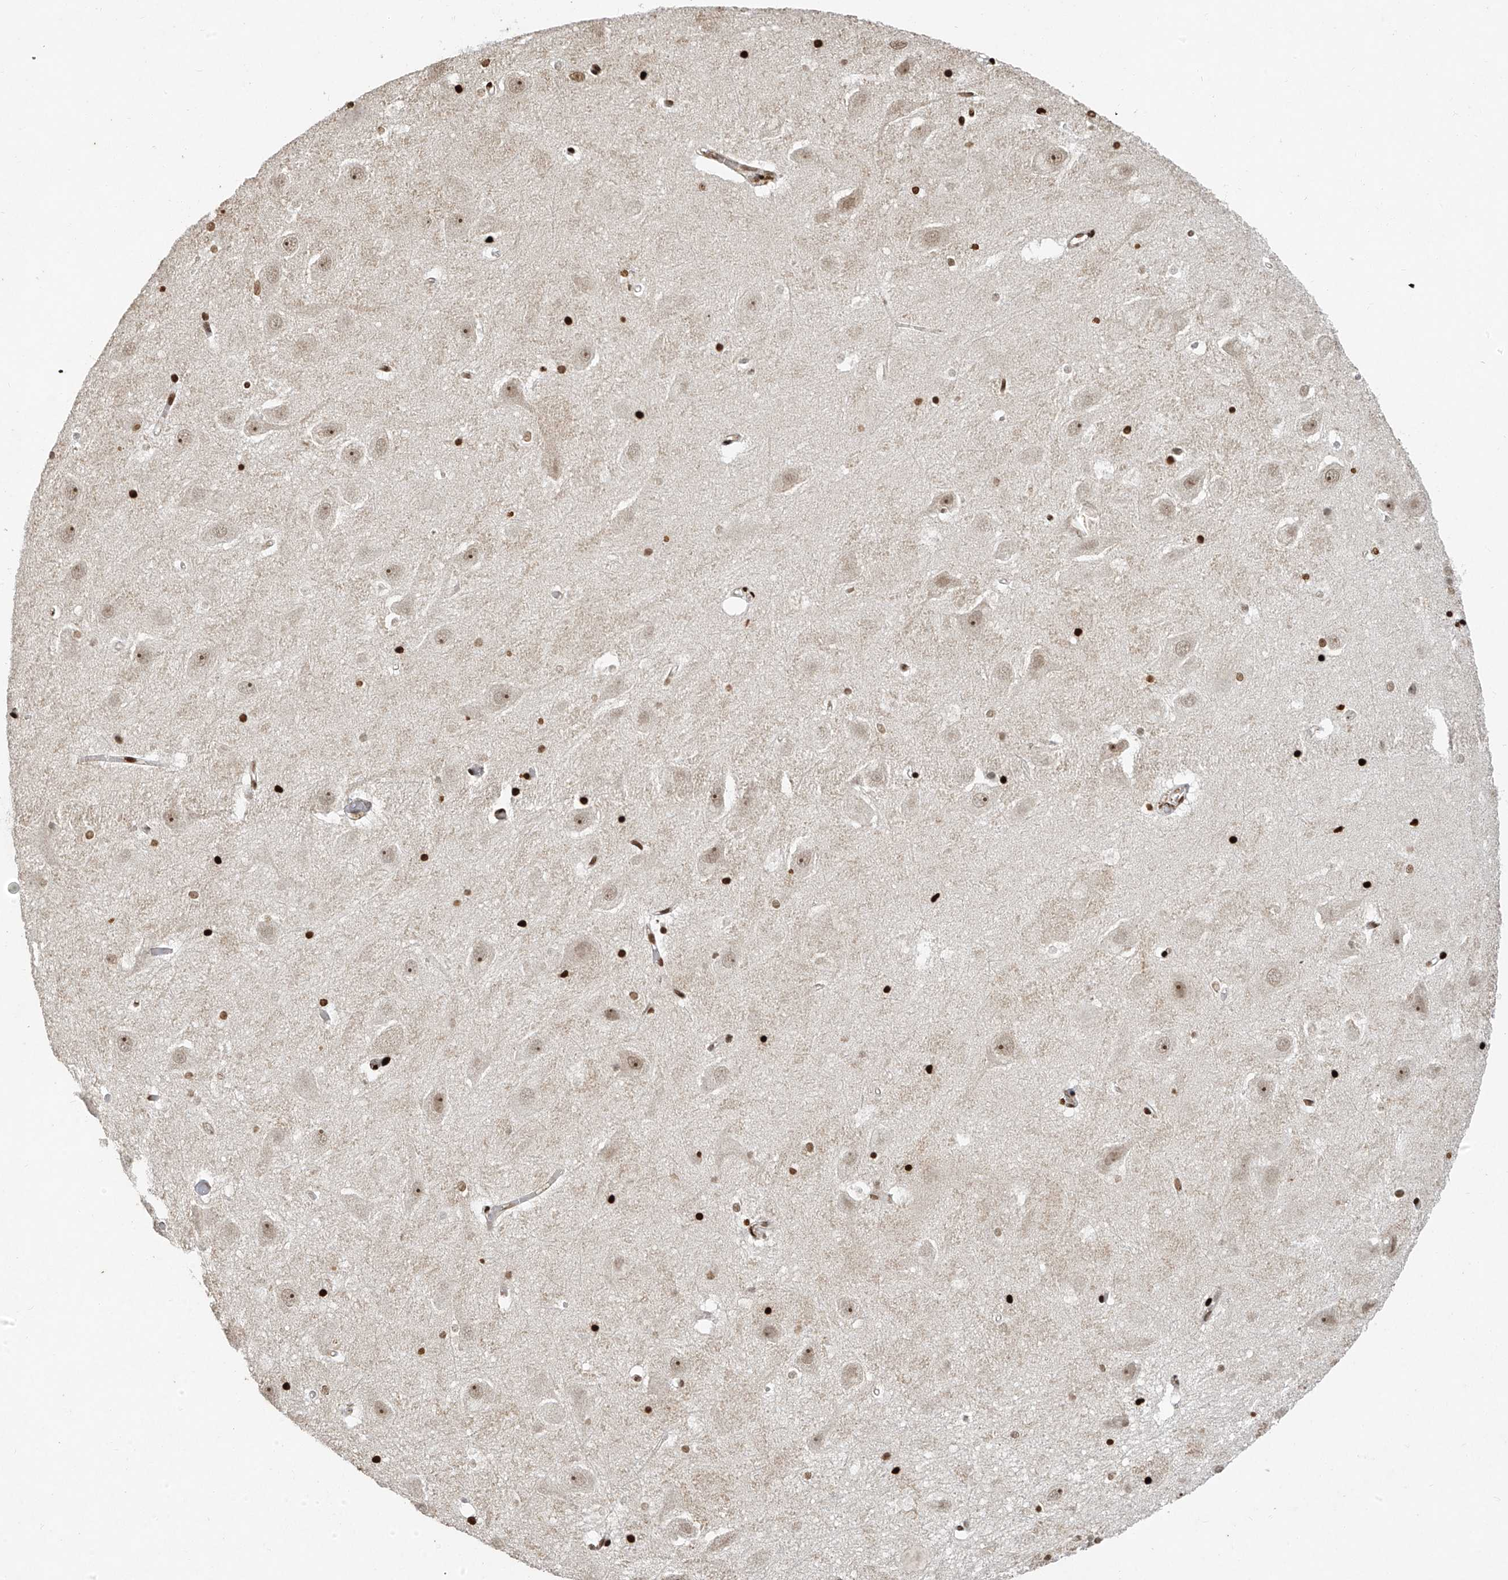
{"staining": {"intensity": "strong", "quantity": ">75%", "location": "nuclear"}, "tissue": "hippocampus", "cell_type": "Glial cells", "image_type": "normal", "snomed": [{"axis": "morphology", "description": "Normal tissue, NOS"}, {"axis": "topography", "description": "Hippocampus"}], "caption": "Immunohistochemistry (DAB (3,3'-diaminobenzidine)) staining of benign human hippocampus exhibits strong nuclear protein staining in approximately >75% of glial cells.", "gene": "ATRIP", "patient": {"sex": "female", "age": 52}}